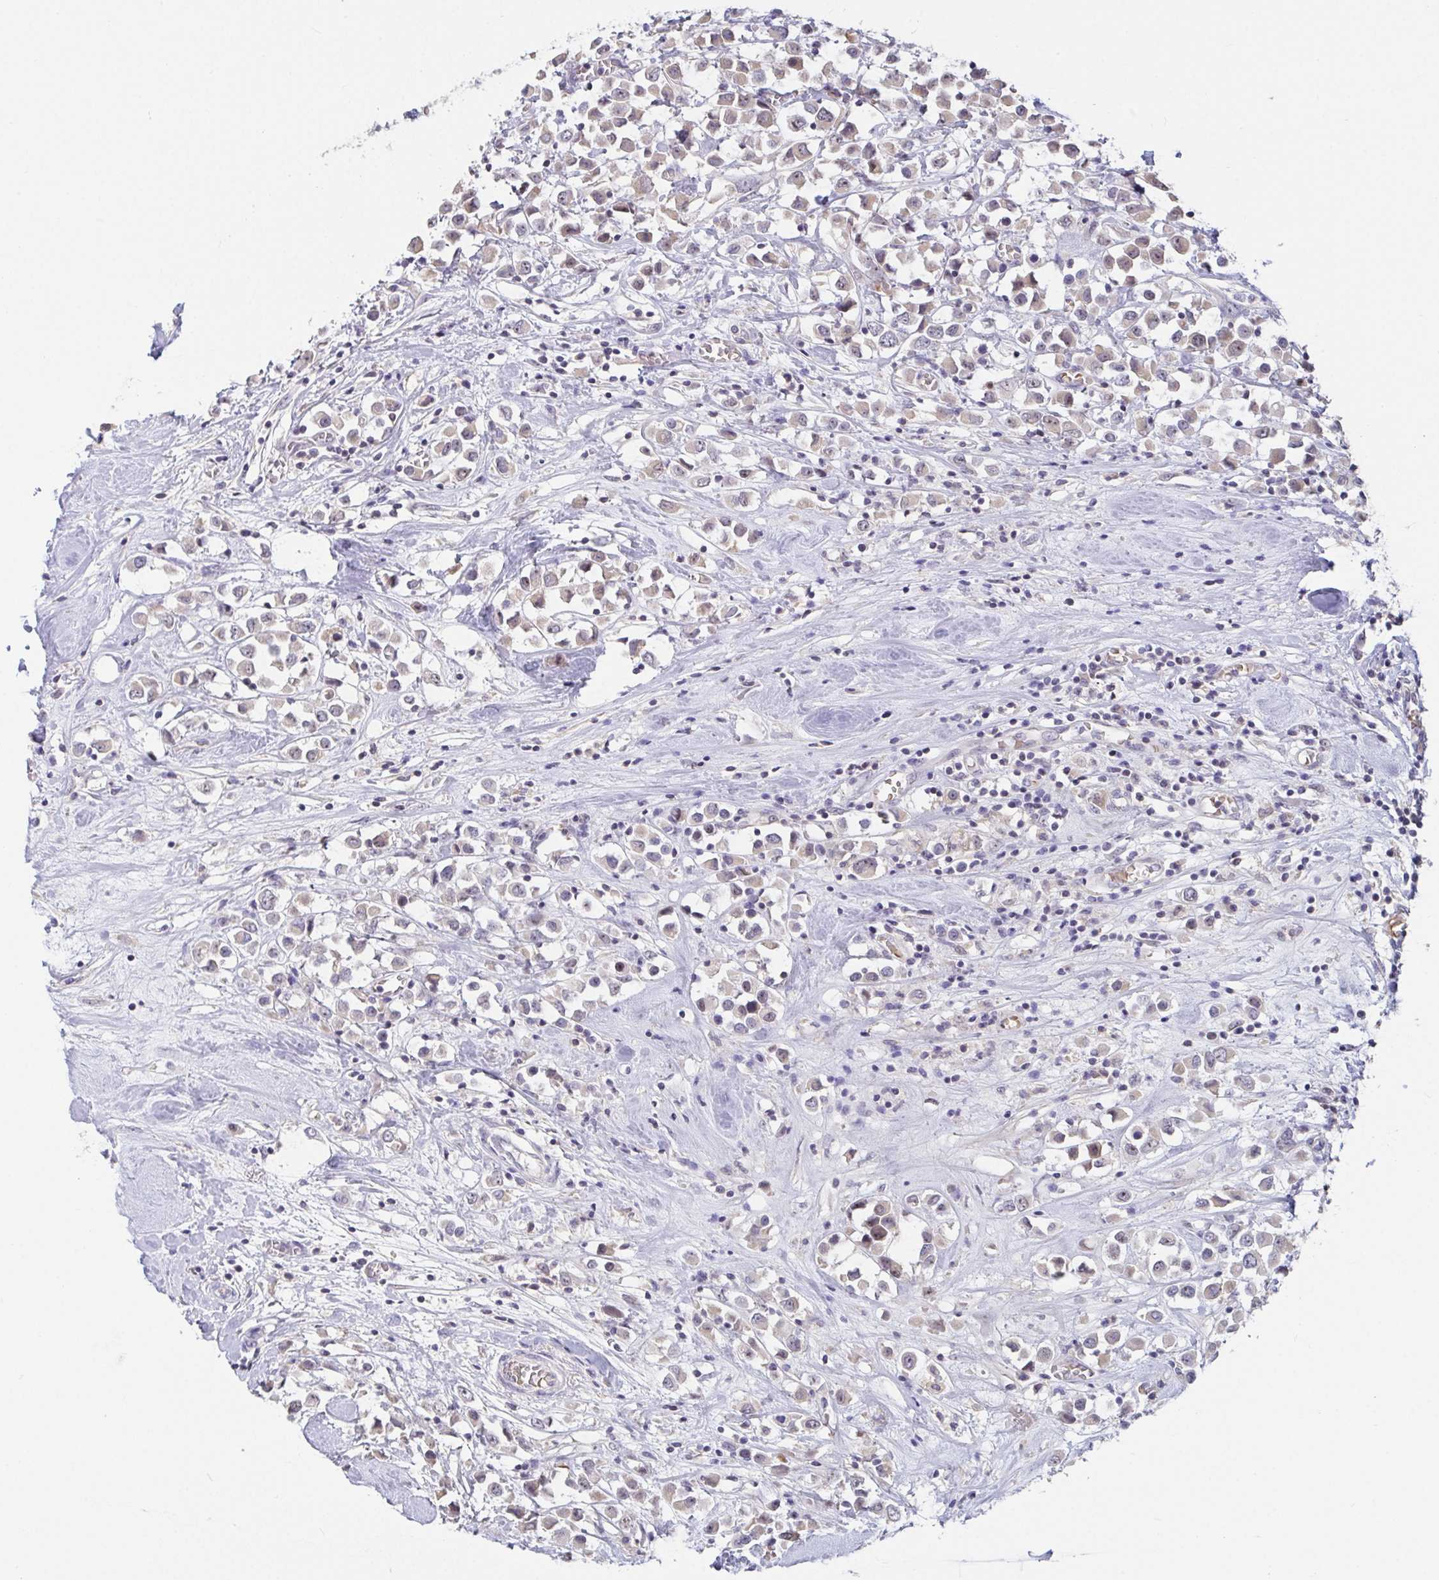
{"staining": {"intensity": "negative", "quantity": "none", "location": "none"}, "tissue": "breast cancer", "cell_type": "Tumor cells", "image_type": "cancer", "snomed": [{"axis": "morphology", "description": "Duct carcinoma"}, {"axis": "topography", "description": "Breast"}], "caption": "A micrograph of breast intraductal carcinoma stained for a protein displays no brown staining in tumor cells.", "gene": "MYC", "patient": {"sex": "female", "age": 61}}